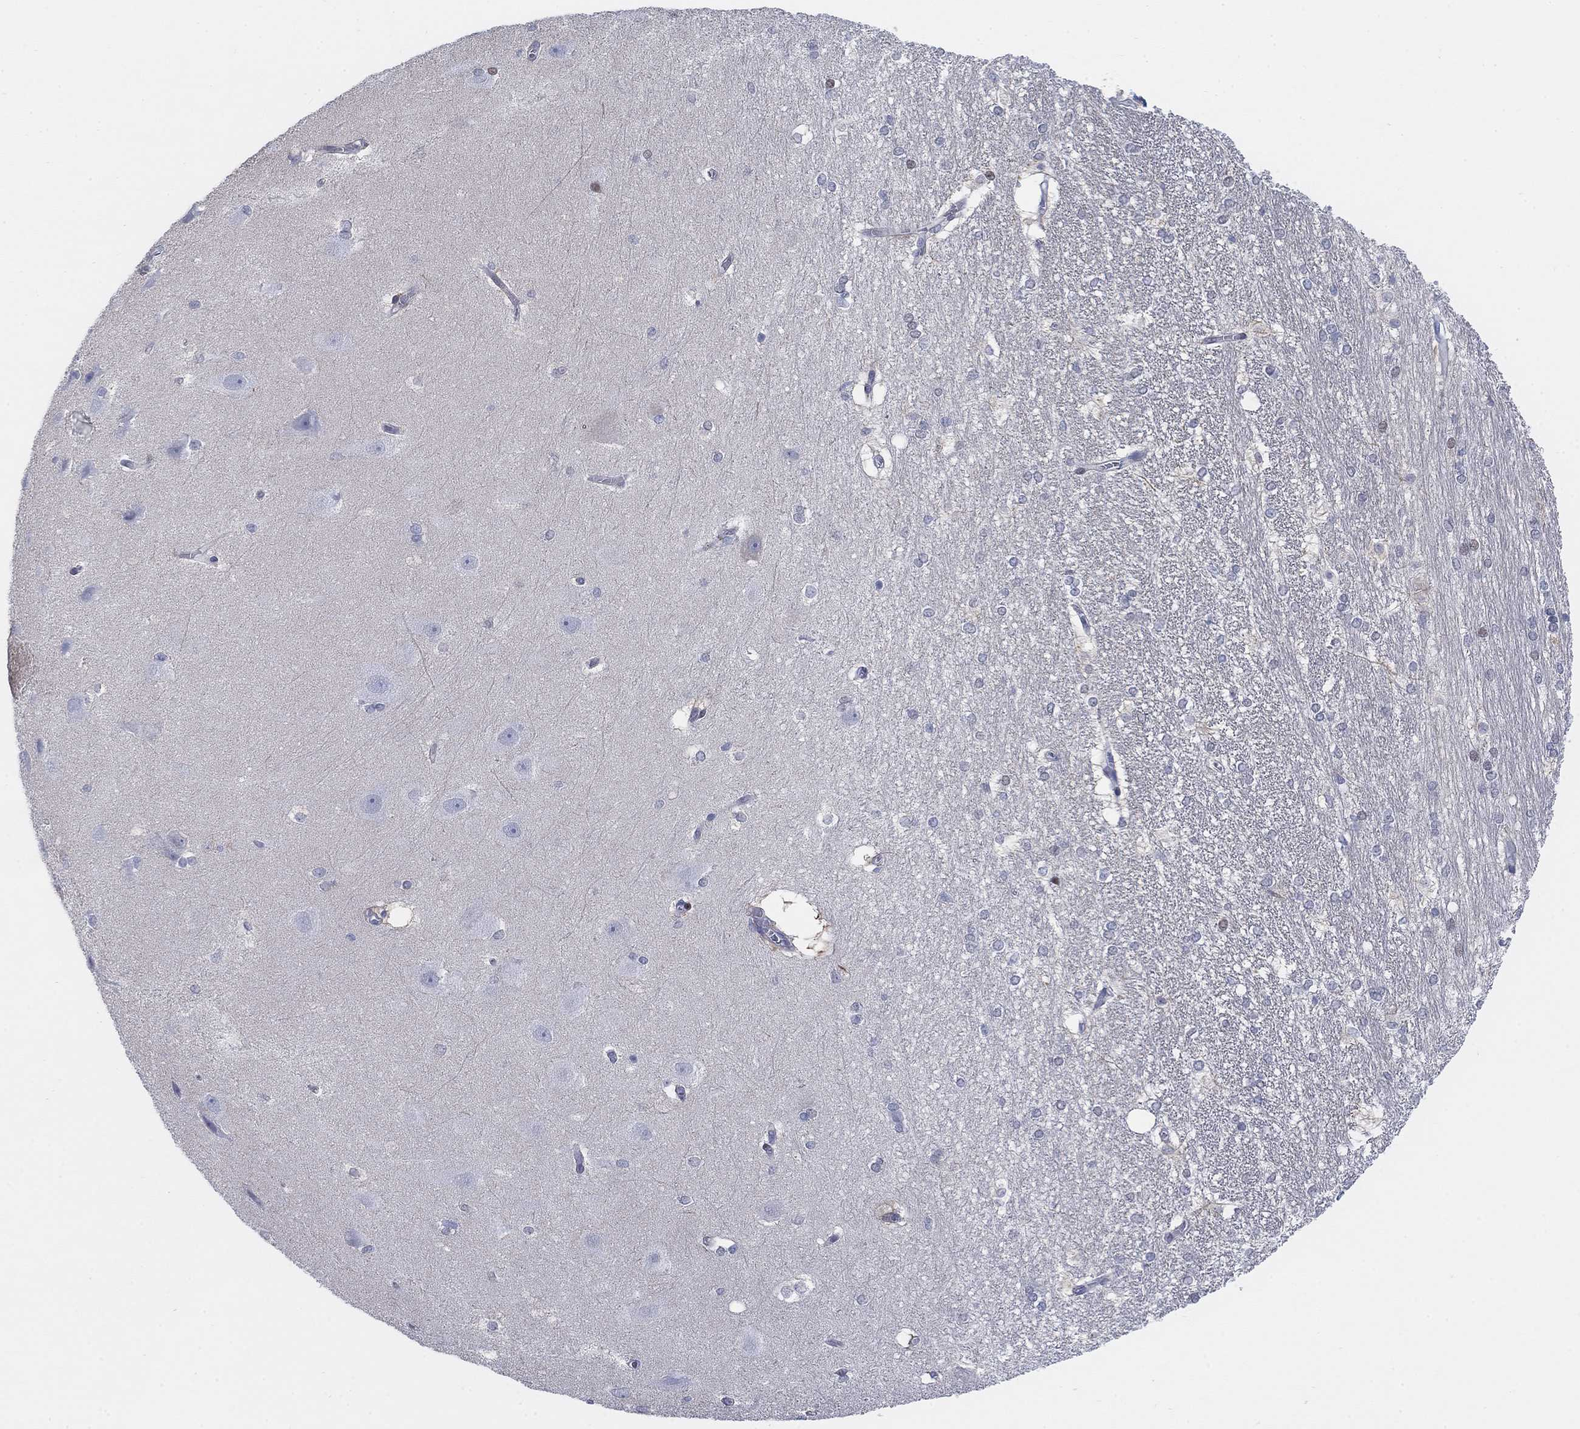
{"staining": {"intensity": "negative", "quantity": "none", "location": "none"}, "tissue": "hippocampus", "cell_type": "Glial cells", "image_type": "normal", "snomed": [{"axis": "morphology", "description": "Normal tissue, NOS"}, {"axis": "topography", "description": "Cerebral cortex"}, {"axis": "topography", "description": "Hippocampus"}], "caption": "Hippocampus stained for a protein using immunohistochemistry reveals no staining glial cells.", "gene": "MYO3A", "patient": {"sex": "female", "age": 19}}